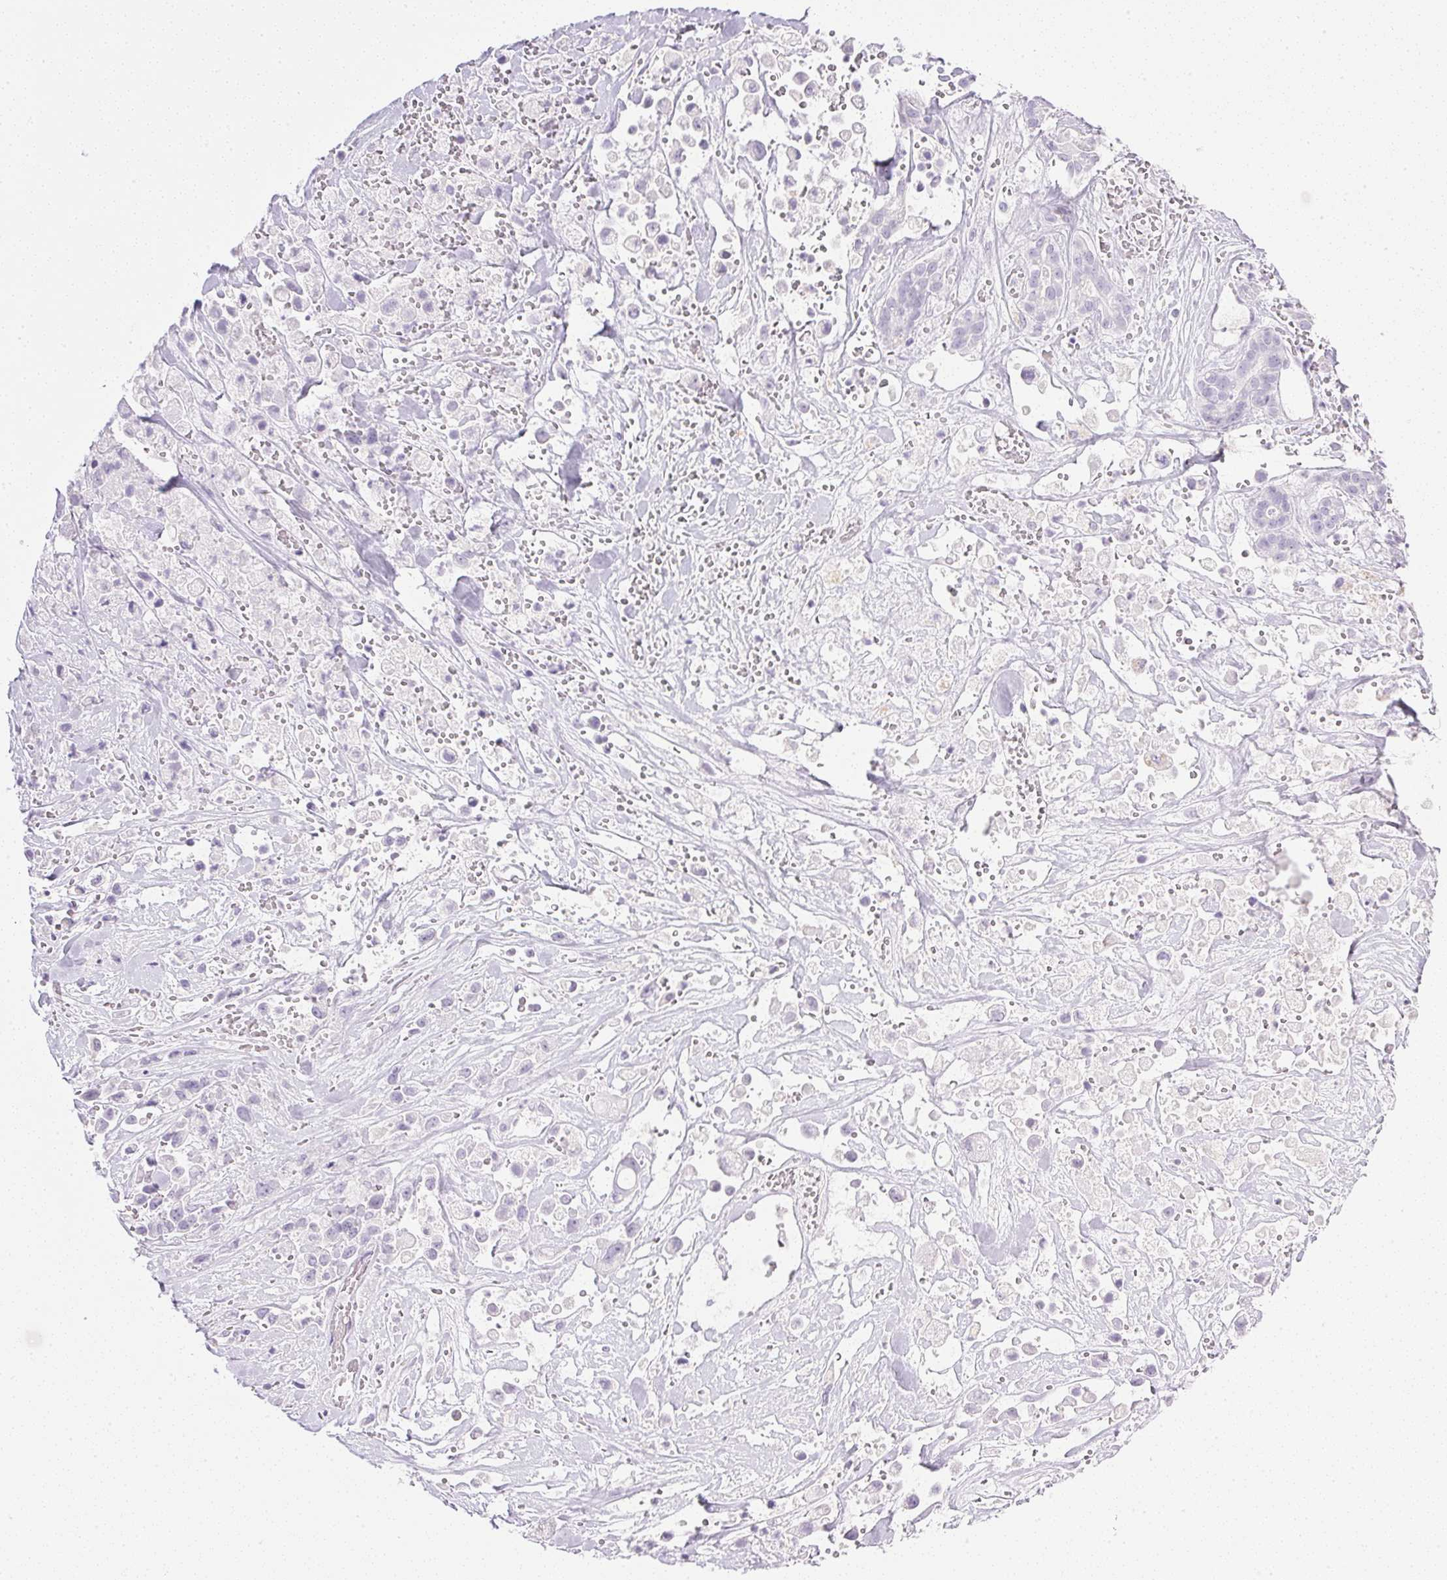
{"staining": {"intensity": "negative", "quantity": "none", "location": "none"}, "tissue": "pancreatic cancer", "cell_type": "Tumor cells", "image_type": "cancer", "snomed": [{"axis": "morphology", "description": "Adenocarcinoma, NOS"}, {"axis": "topography", "description": "Pancreas"}], "caption": "Human pancreatic cancer (adenocarcinoma) stained for a protein using IHC exhibits no staining in tumor cells.", "gene": "CPB1", "patient": {"sex": "male", "age": 44}}